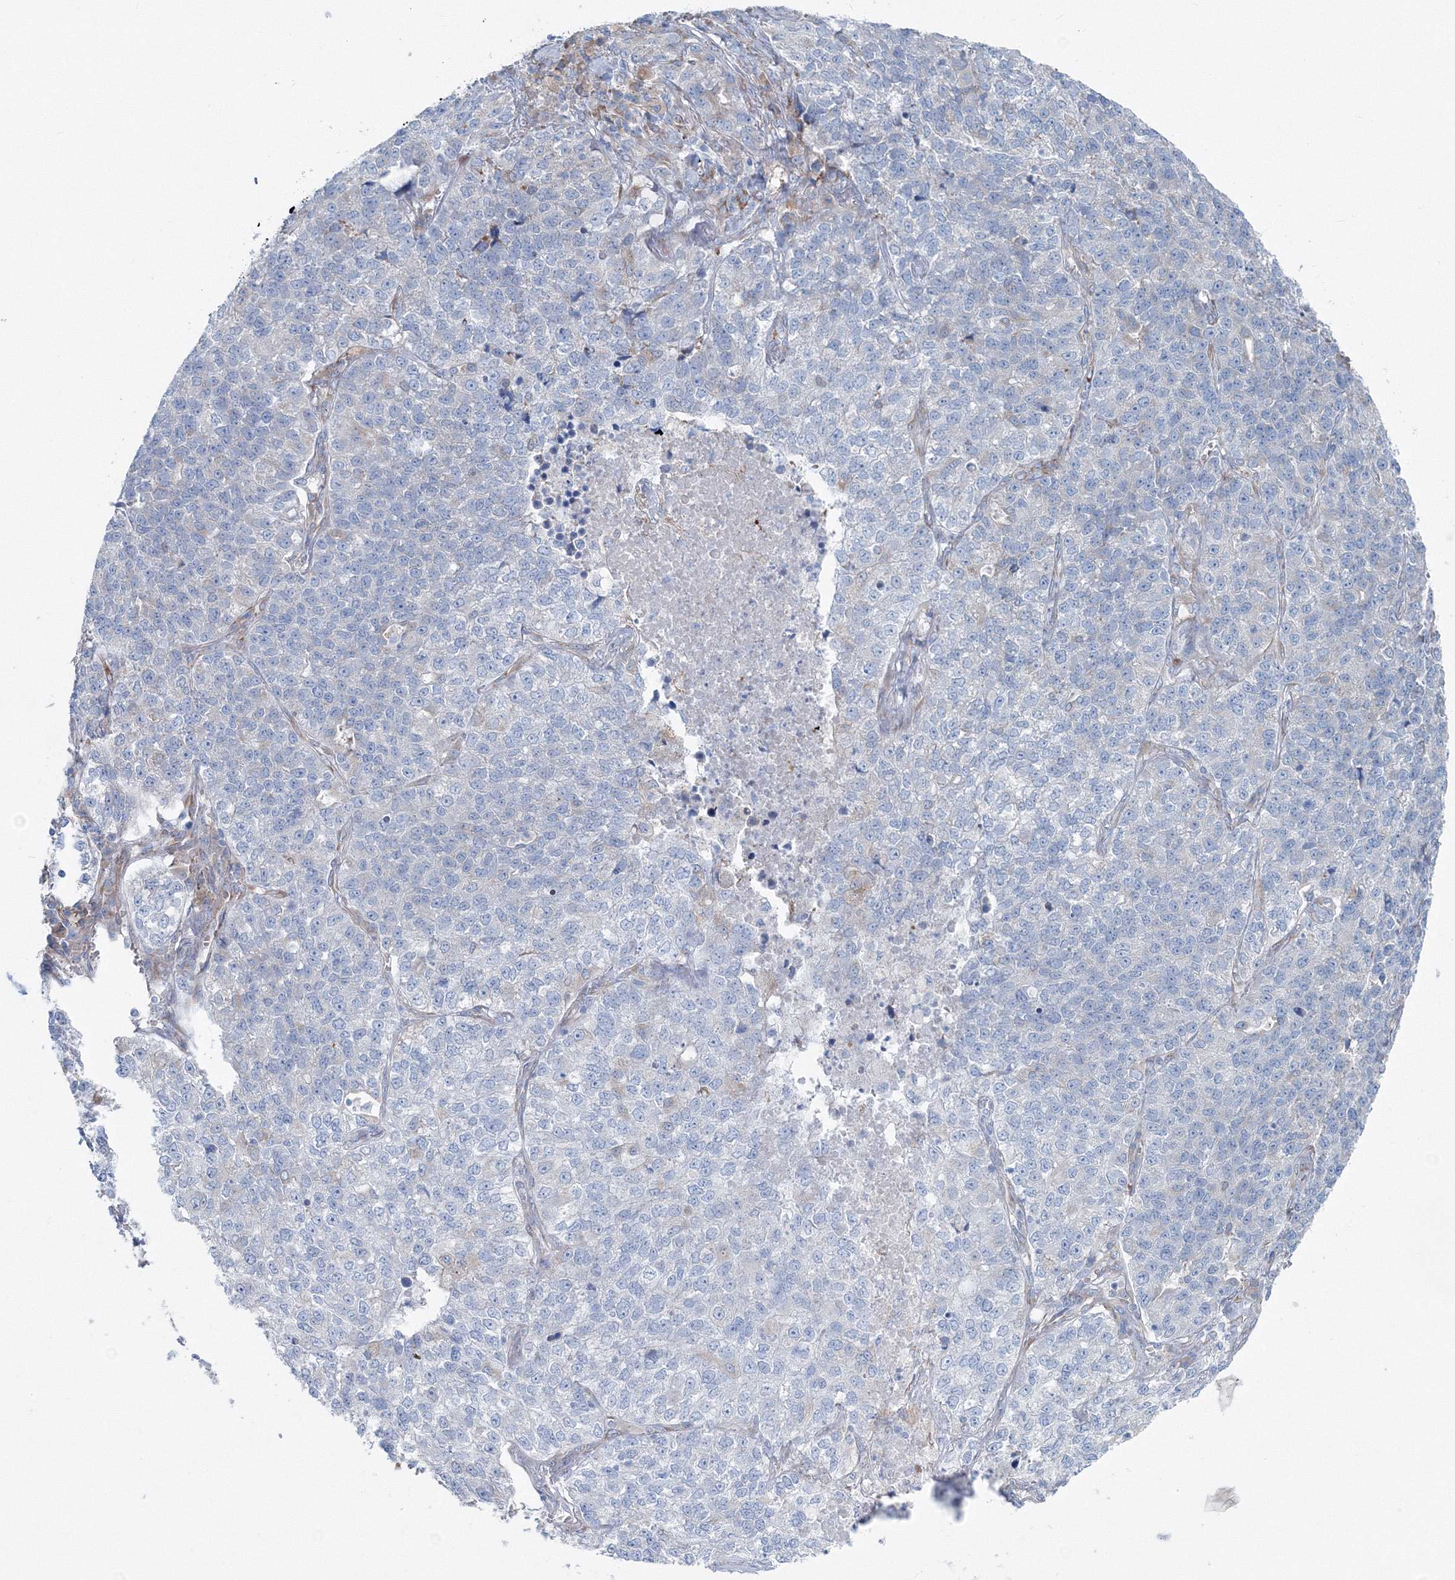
{"staining": {"intensity": "negative", "quantity": "none", "location": "none"}, "tissue": "lung cancer", "cell_type": "Tumor cells", "image_type": "cancer", "snomed": [{"axis": "morphology", "description": "Adenocarcinoma, NOS"}, {"axis": "topography", "description": "Lung"}], "caption": "Immunohistochemical staining of lung cancer (adenocarcinoma) reveals no significant staining in tumor cells. (DAB (3,3'-diaminobenzidine) immunohistochemistry, high magnification).", "gene": "RCN1", "patient": {"sex": "male", "age": 49}}